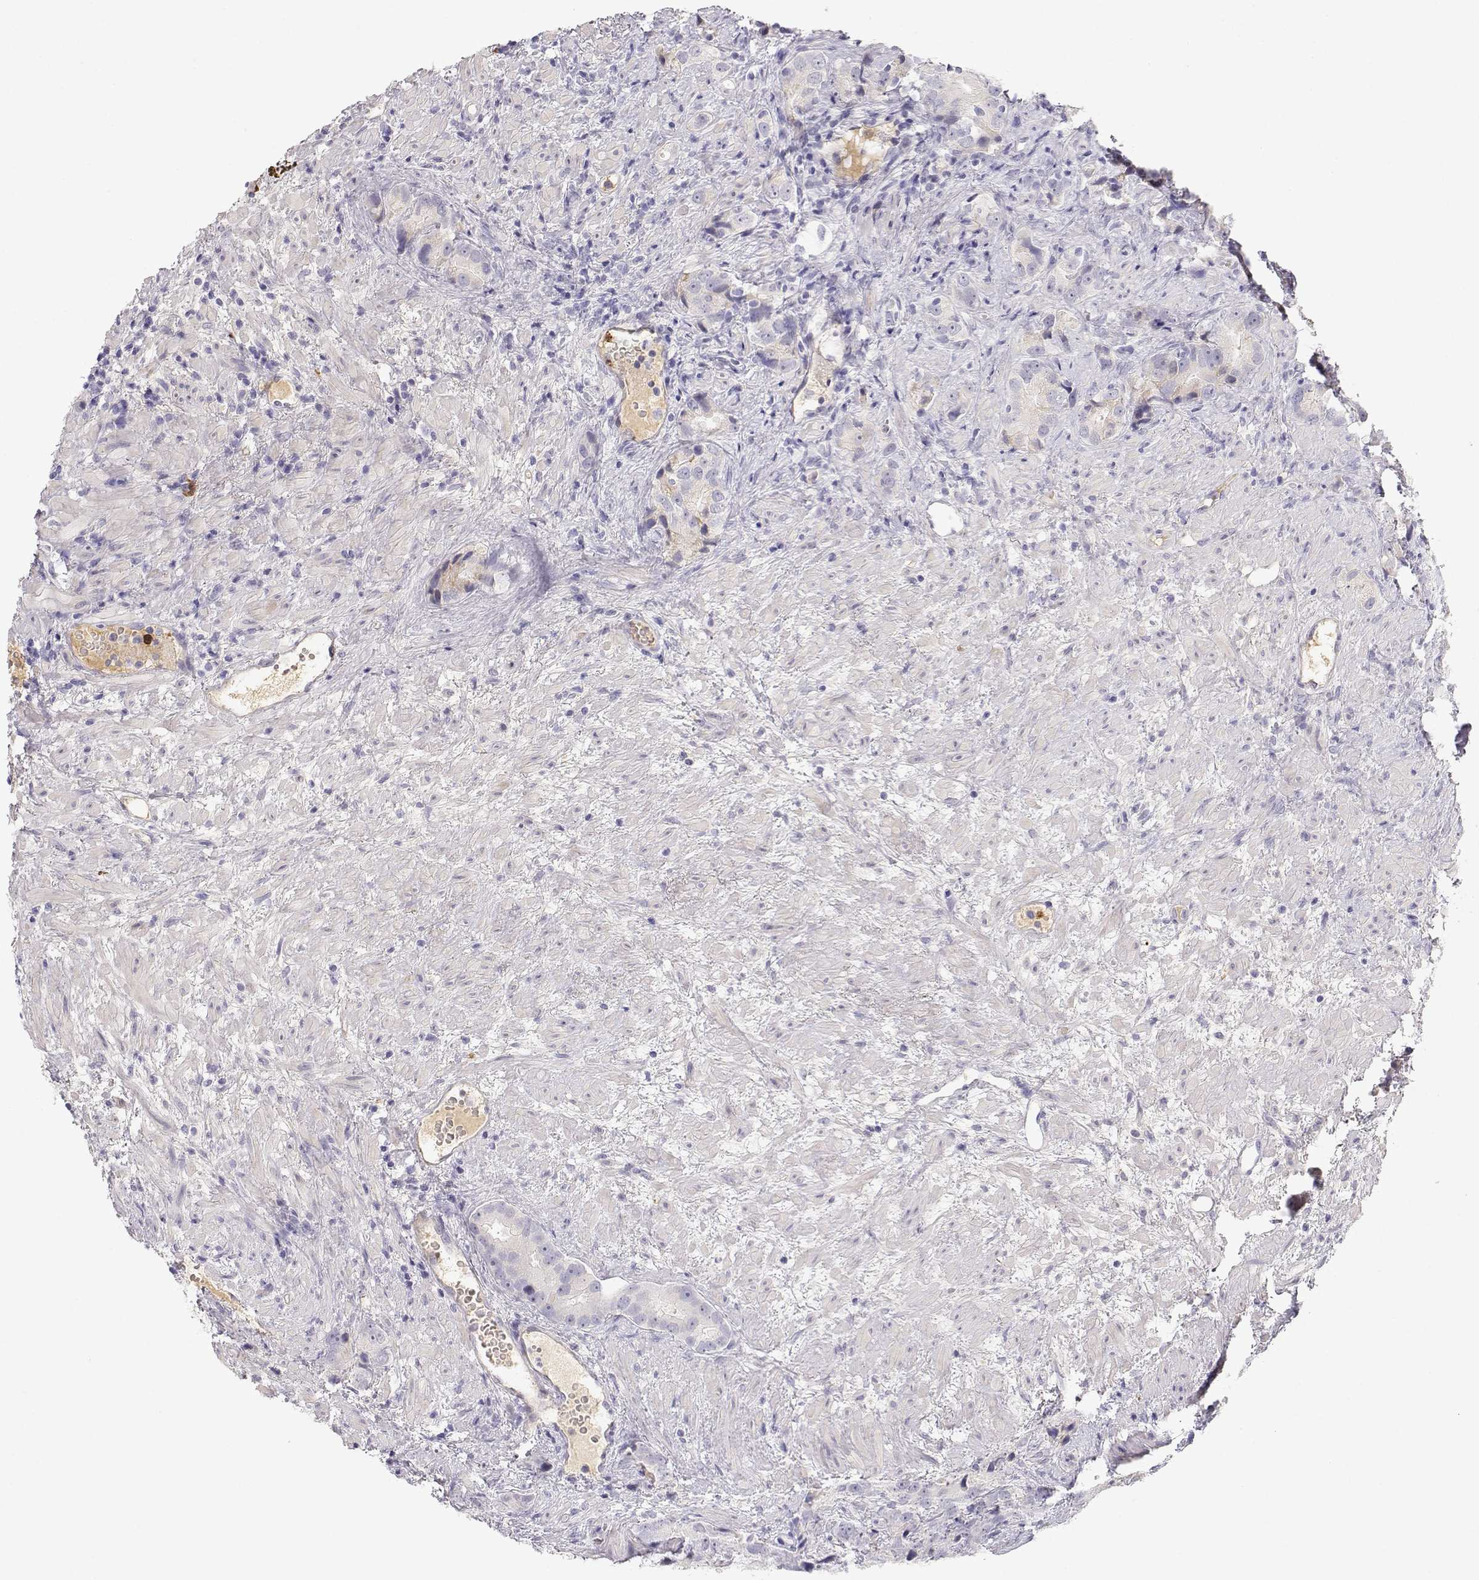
{"staining": {"intensity": "negative", "quantity": "none", "location": "none"}, "tissue": "prostate cancer", "cell_type": "Tumor cells", "image_type": "cancer", "snomed": [{"axis": "morphology", "description": "Adenocarcinoma, High grade"}, {"axis": "topography", "description": "Prostate"}], "caption": "Immunohistochemical staining of prostate adenocarcinoma (high-grade) reveals no significant positivity in tumor cells.", "gene": "CDHR1", "patient": {"sex": "male", "age": 90}}